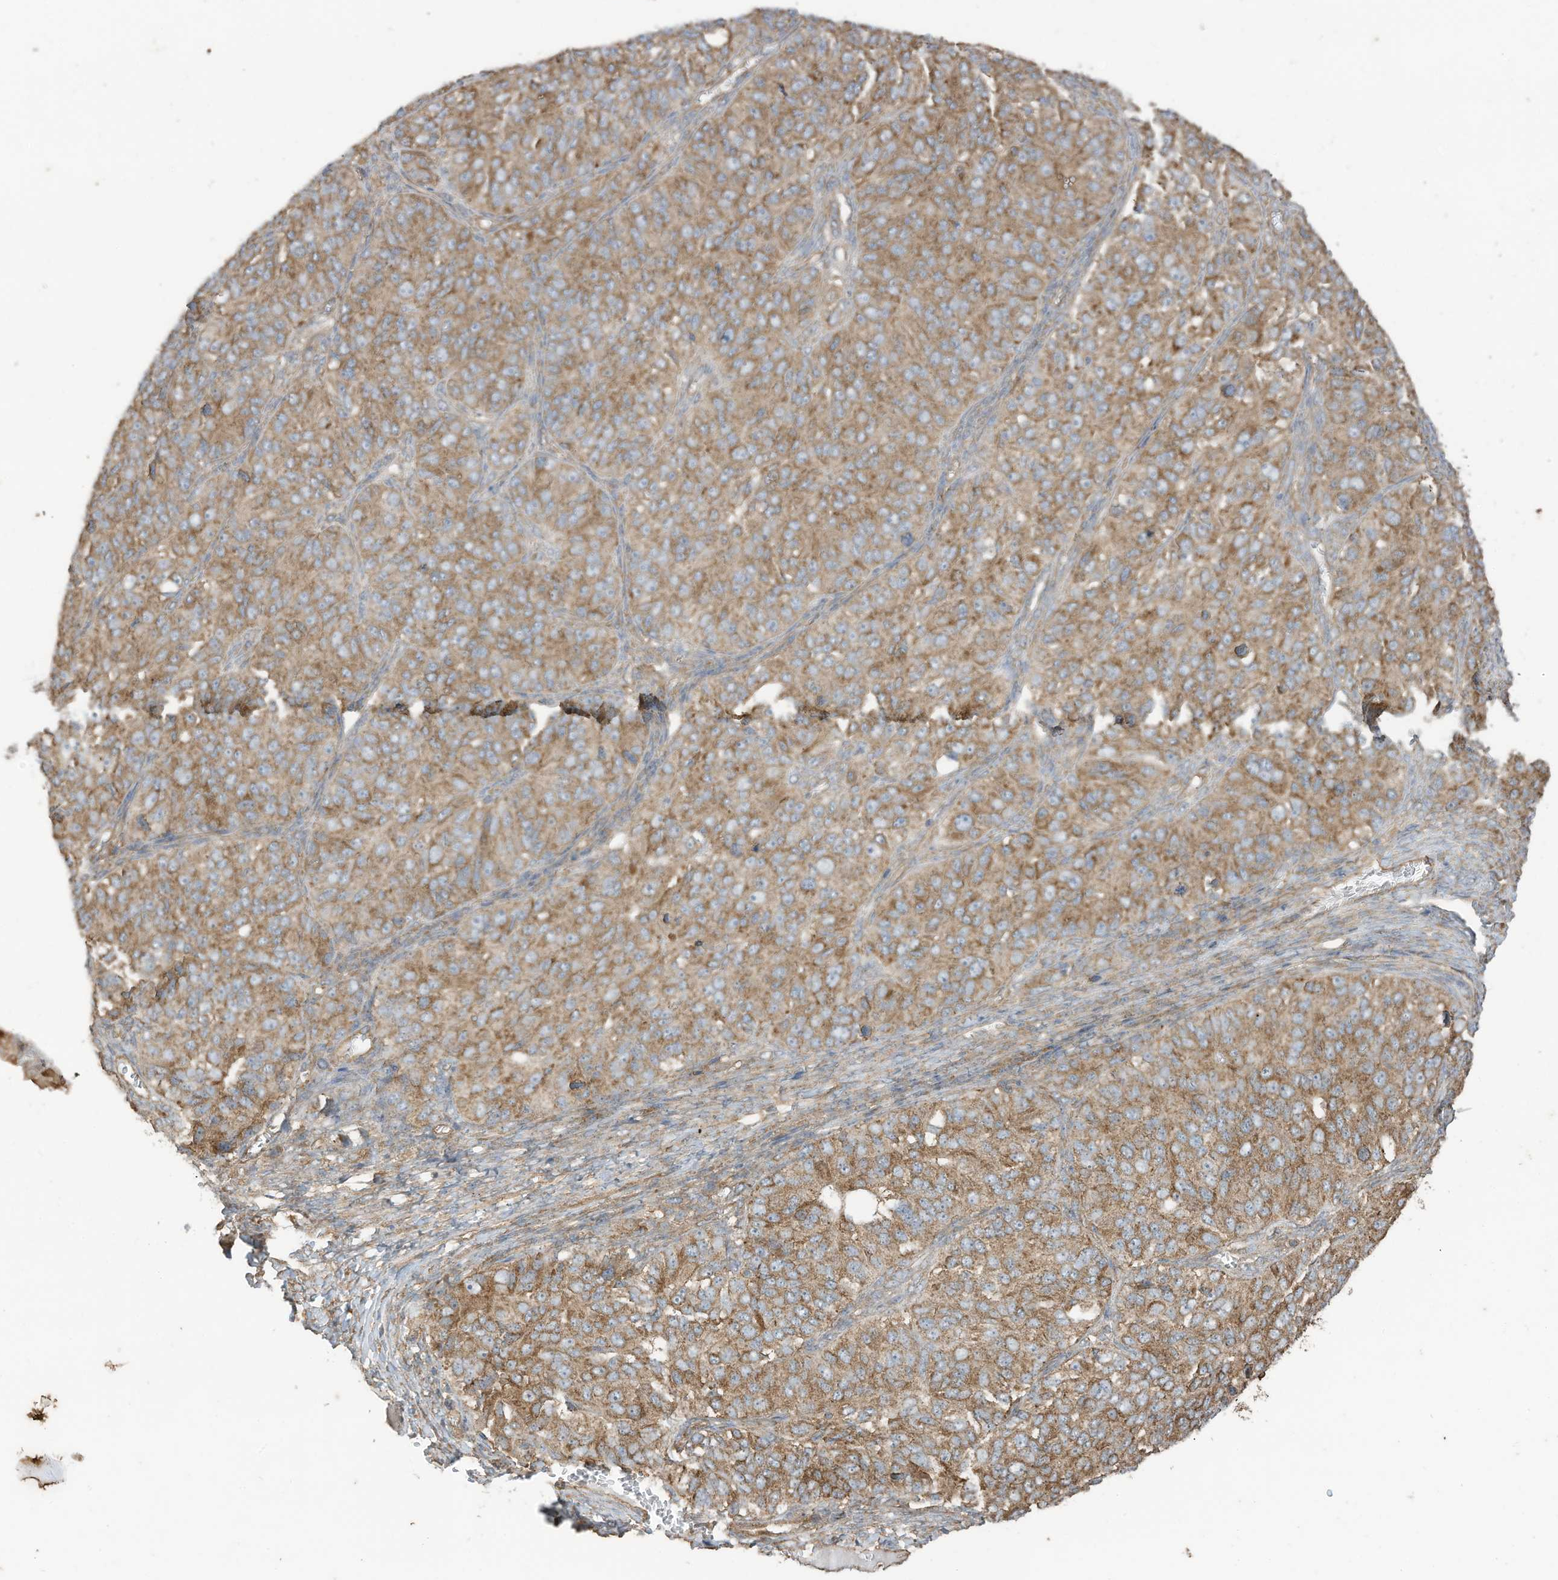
{"staining": {"intensity": "moderate", "quantity": ">75%", "location": "cytoplasmic/membranous"}, "tissue": "ovarian cancer", "cell_type": "Tumor cells", "image_type": "cancer", "snomed": [{"axis": "morphology", "description": "Carcinoma, endometroid"}, {"axis": "topography", "description": "Ovary"}], "caption": "Immunohistochemistry staining of ovarian cancer (endometroid carcinoma), which exhibits medium levels of moderate cytoplasmic/membranous positivity in about >75% of tumor cells indicating moderate cytoplasmic/membranous protein positivity. The staining was performed using DAB (3,3'-diaminobenzidine) (brown) for protein detection and nuclei were counterstained in hematoxylin (blue).", "gene": "CGAS", "patient": {"sex": "female", "age": 51}}